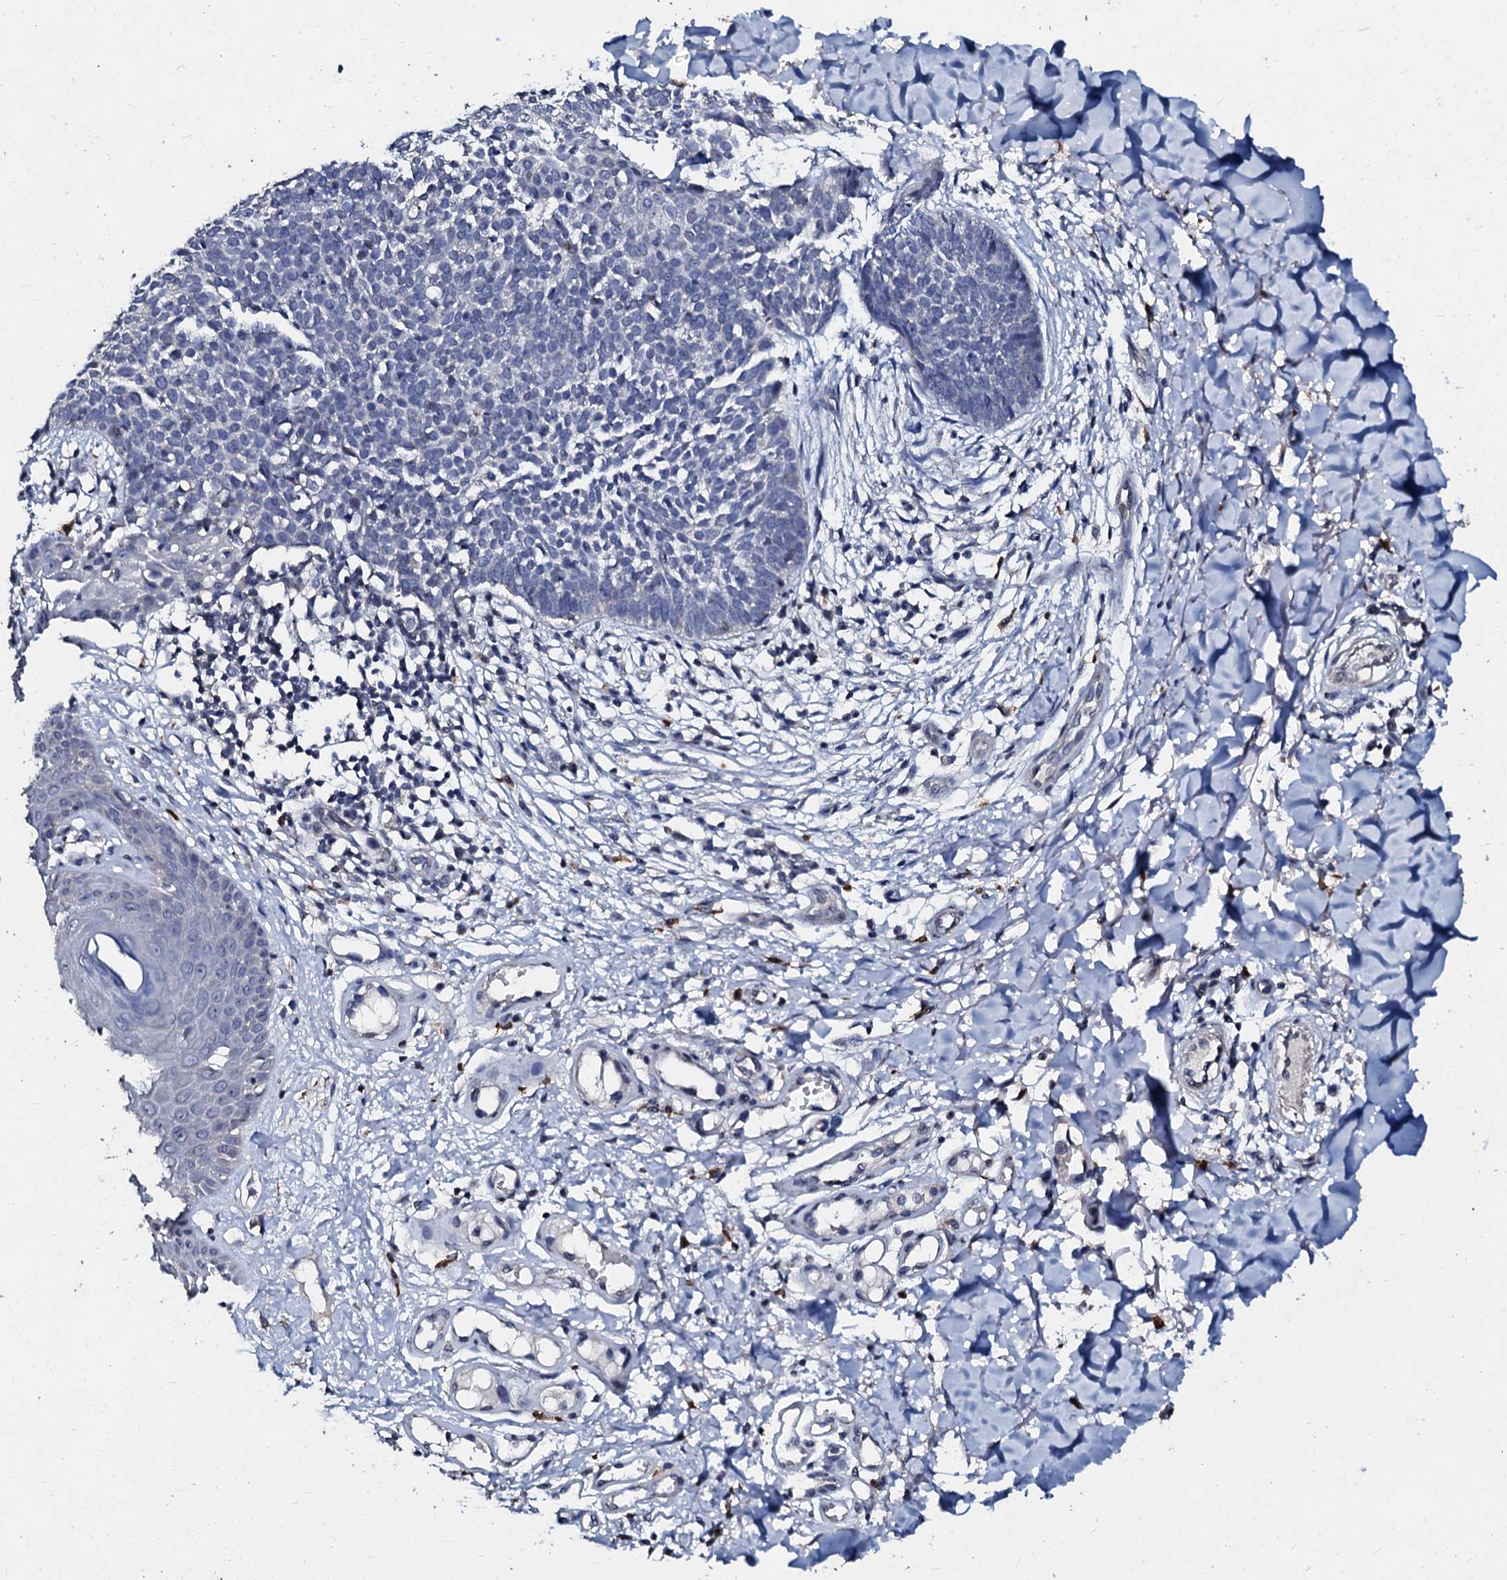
{"staining": {"intensity": "negative", "quantity": "none", "location": "none"}, "tissue": "skin cancer", "cell_type": "Tumor cells", "image_type": "cancer", "snomed": [{"axis": "morphology", "description": "Basal cell carcinoma"}, {"axis": "topography", "description": "Skin"}], "caption": "The histopathology image shows no staining of tumor cells in skin cancer (basal cell carcinoma).", "gene": "SLC37A4", "patient": {"sex": "female", "age": 64}}